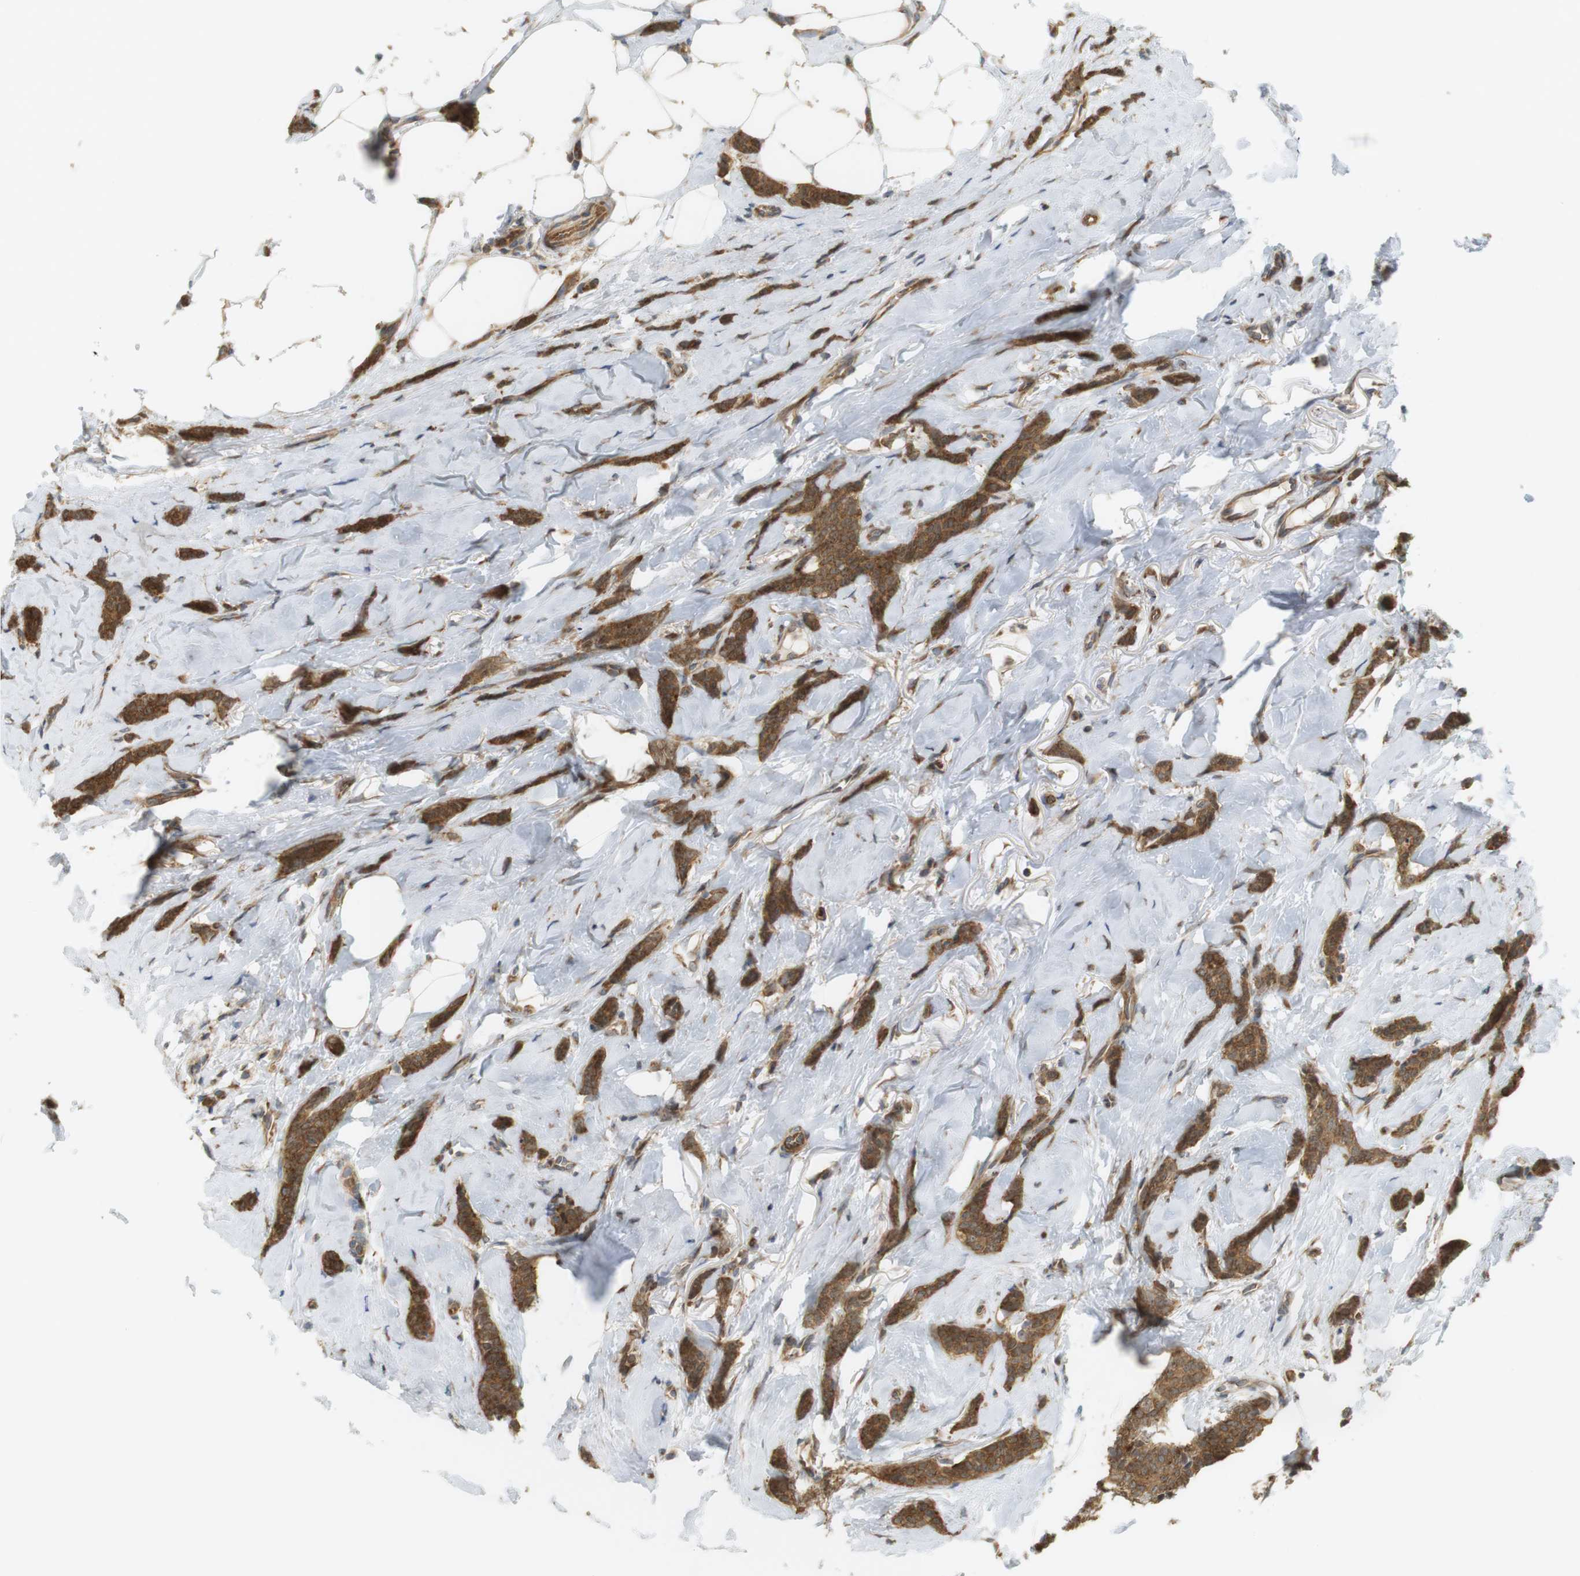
{"staining": {"intensity": "strong", "quantity": ">75%", "location": "cytoplasmic/membranous,nuclear"}, "tissue": "breast cancer", "cell_type": "Tumor cells", "image_type": "cancer", "snomed": [{"axis": "morphology", "description": "Lobular carcinoma"}, {"axis": "topography", "description": "Skin"}, {"axis": "topography", "description": "Breast"}], "caption": "The image displays staining of lobular carcinoma (breast), revealing strong cytoplasmic/membranous and nuclear protein positivity (brown color) within tumor cells.", "gene": "PA2G4", "patient": {"sex": "female", "age": 46}}